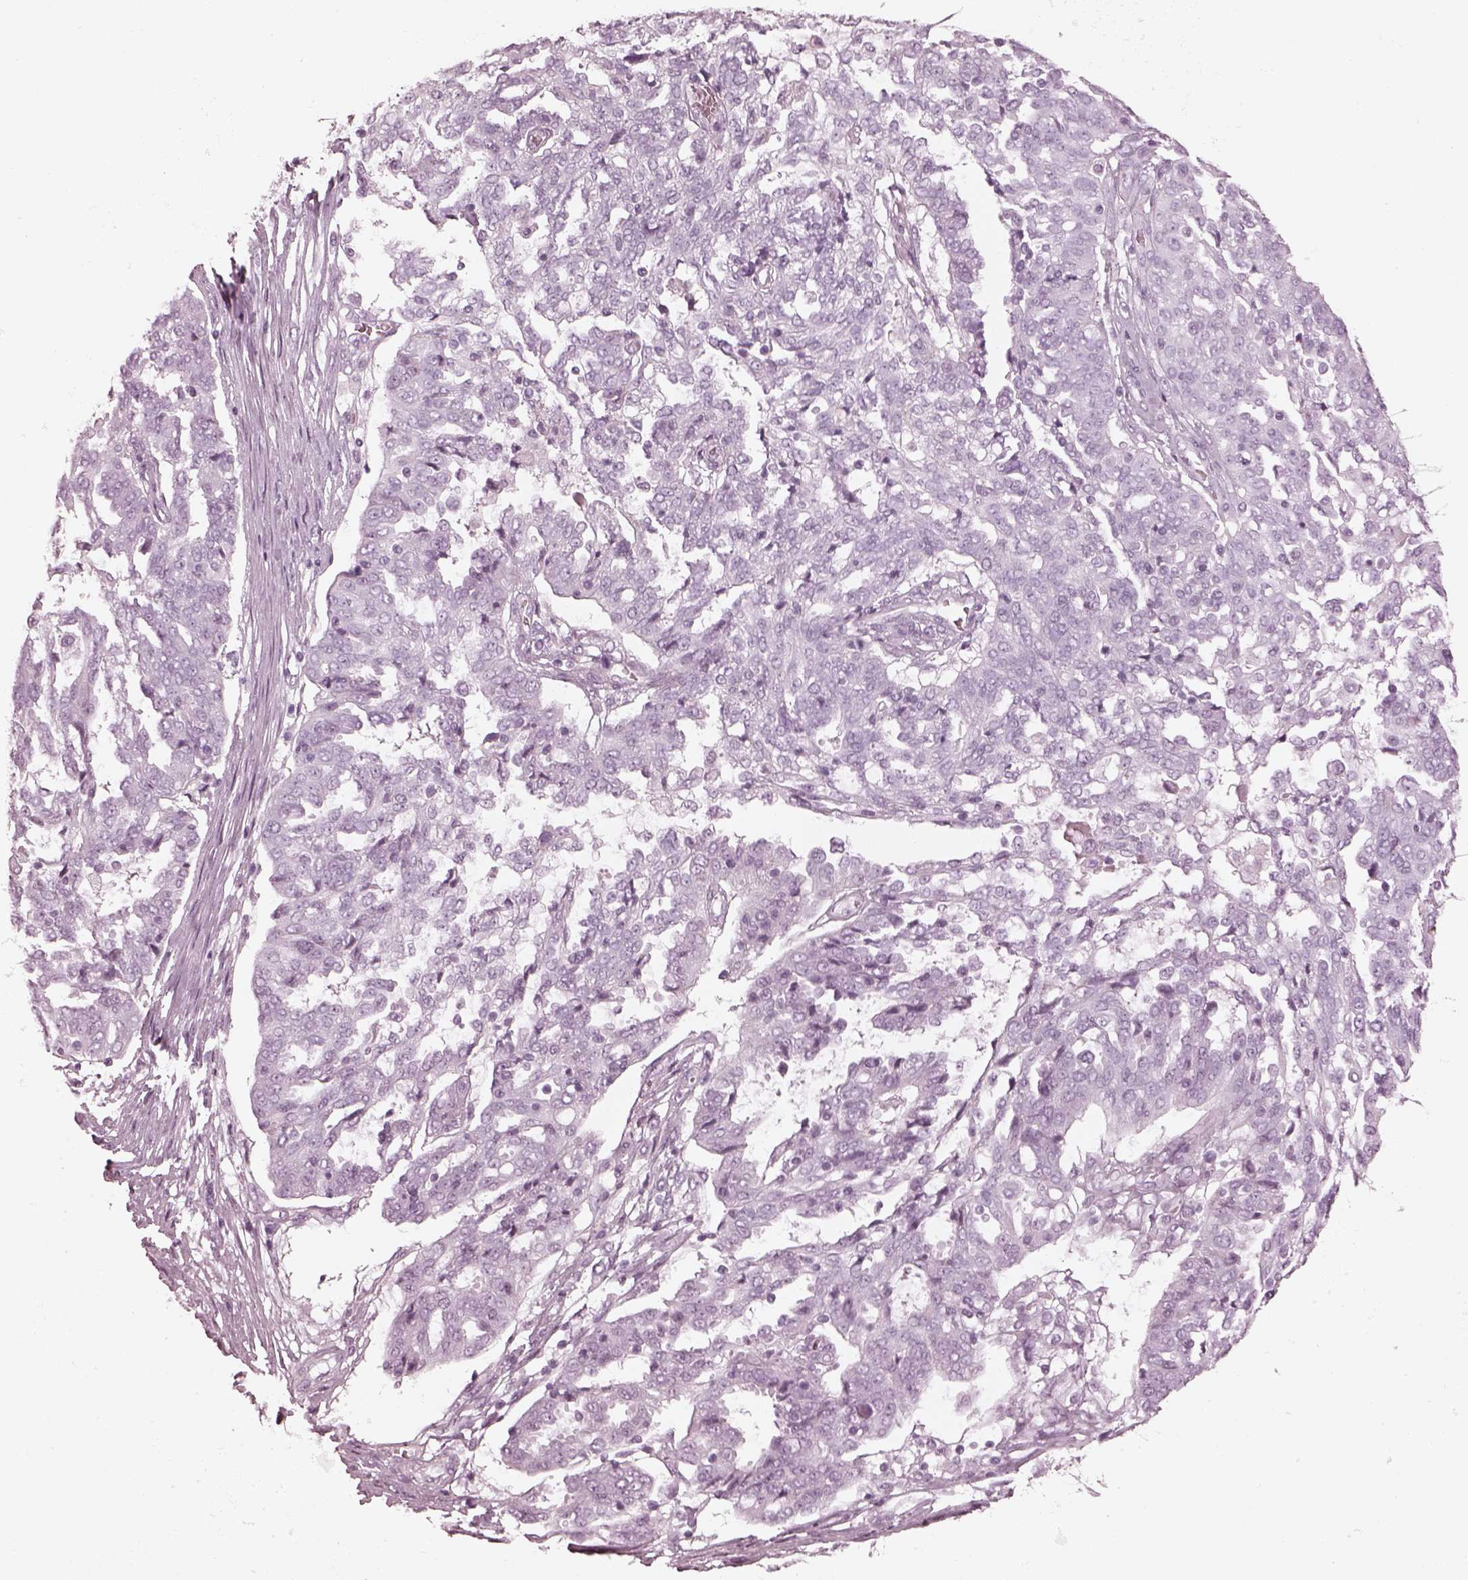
{"staining": {"intensity": "negative", "quantity": "none", "location": "none"}, "tissue": "ovarian cancer", "cell_type": "Tumor cells", "image_type": "cancer", "snomed": [{"axis": "morphology", "description": "Cystadenocarcinoma, serous, NOS"}, {"axis": "topography", "description": "Ovary"}], "caption": "Ovarian cancer stained for a protein using IHC displays no expression tumor cells.", "gene": "OPN4", "patient": {"sex": "female", "age": 67}}